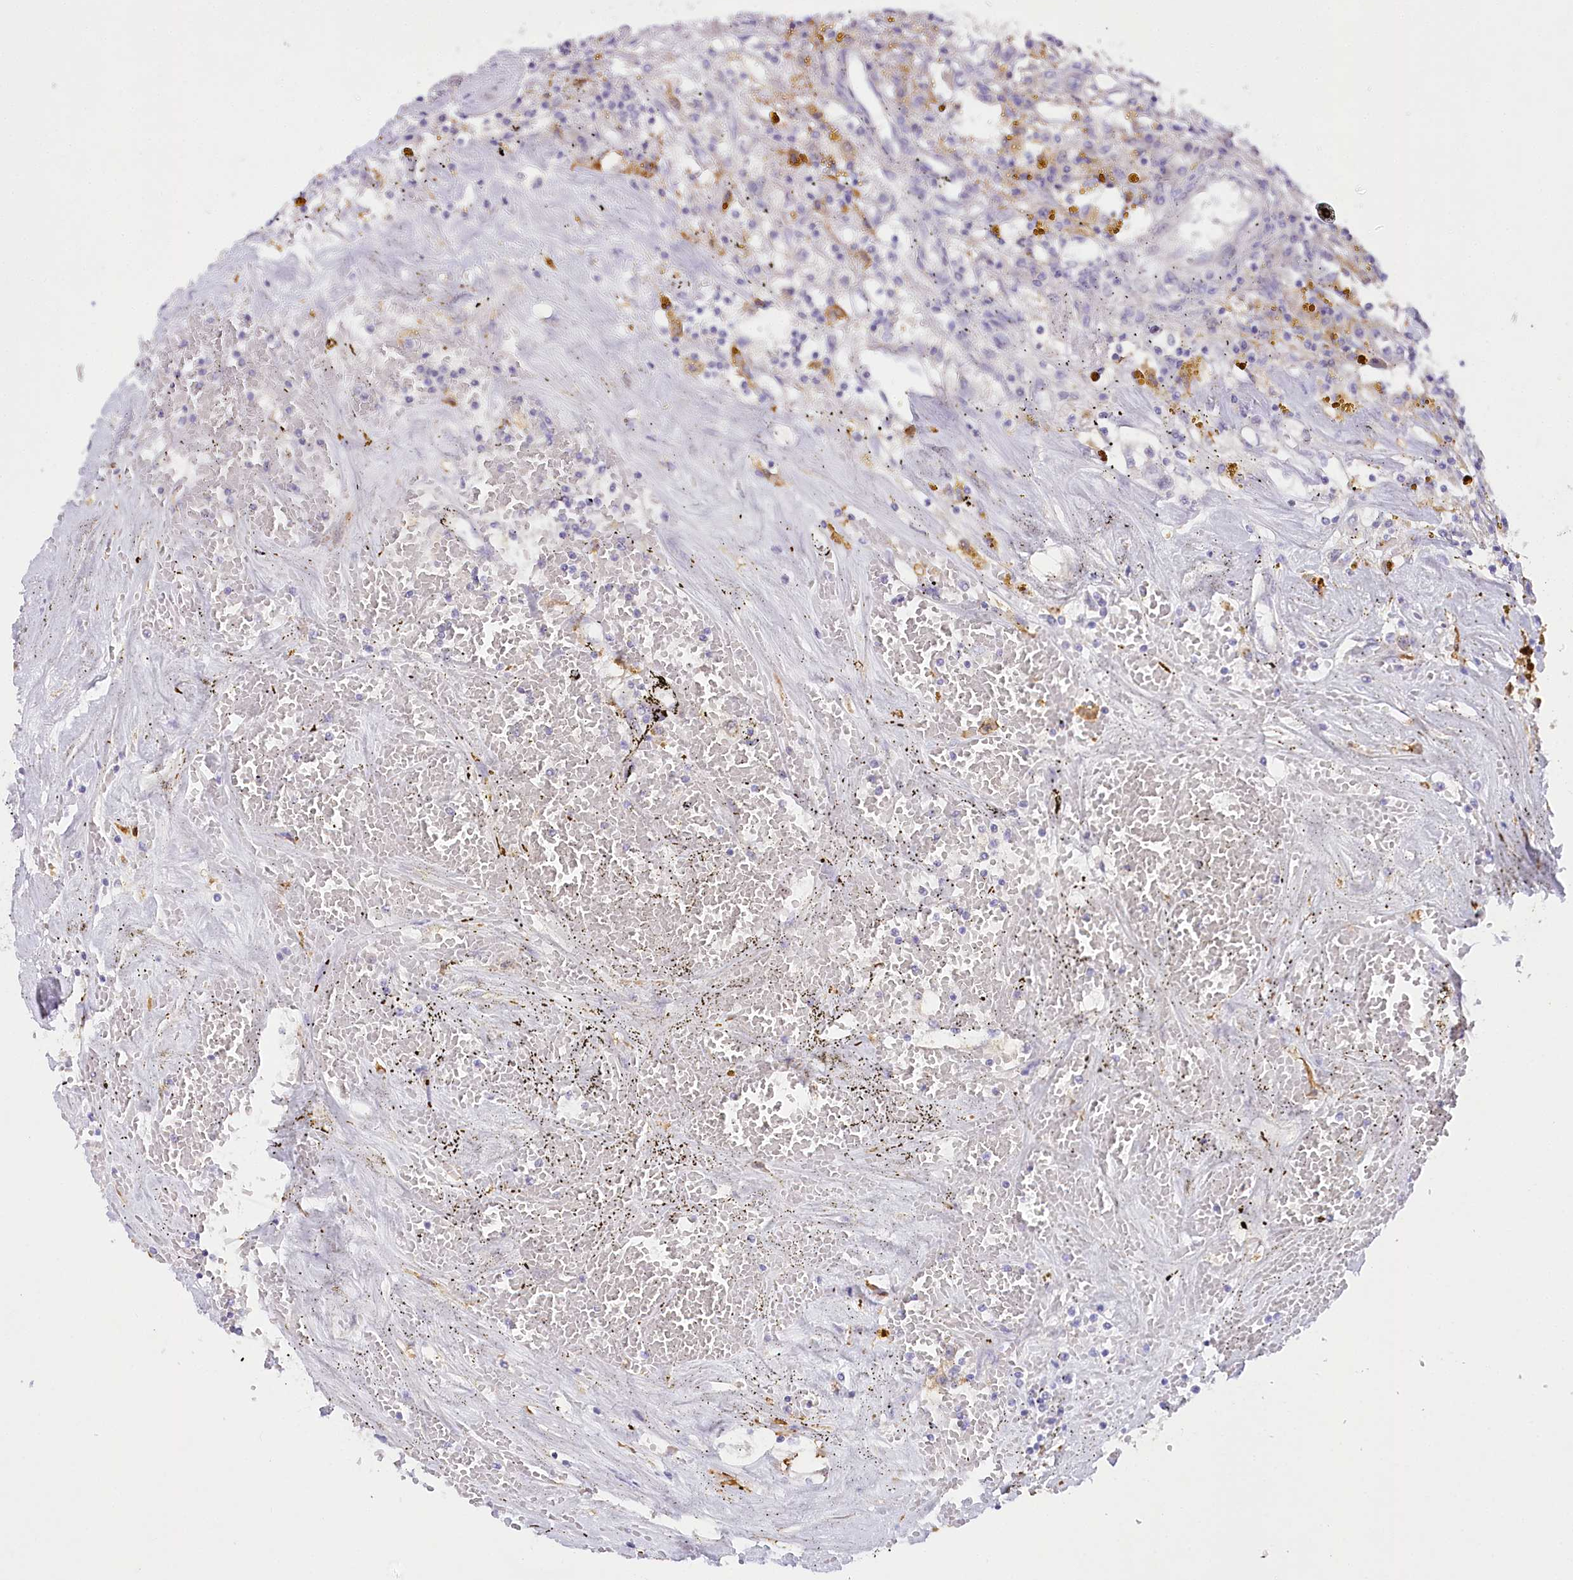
{"staining": {"intensity": "negative", "quantity": "none", "location": "none"}, "tissue": "renal cancer", "cell_type": "Tumor cells", "image_type": "cancer", "snomed": [{"axis": "morphology", "description": "Adenocarcinoma, NOS"}, {"axis": "topography", "description": "Kidney"}], "caption": "Human adenocarcinoma (renal) stained for a protein using immunohistochemistry exhibits no positivity in tumor cells.", "gene": "MYOZ1", "patient": {"sex": "male", "age": 56}}